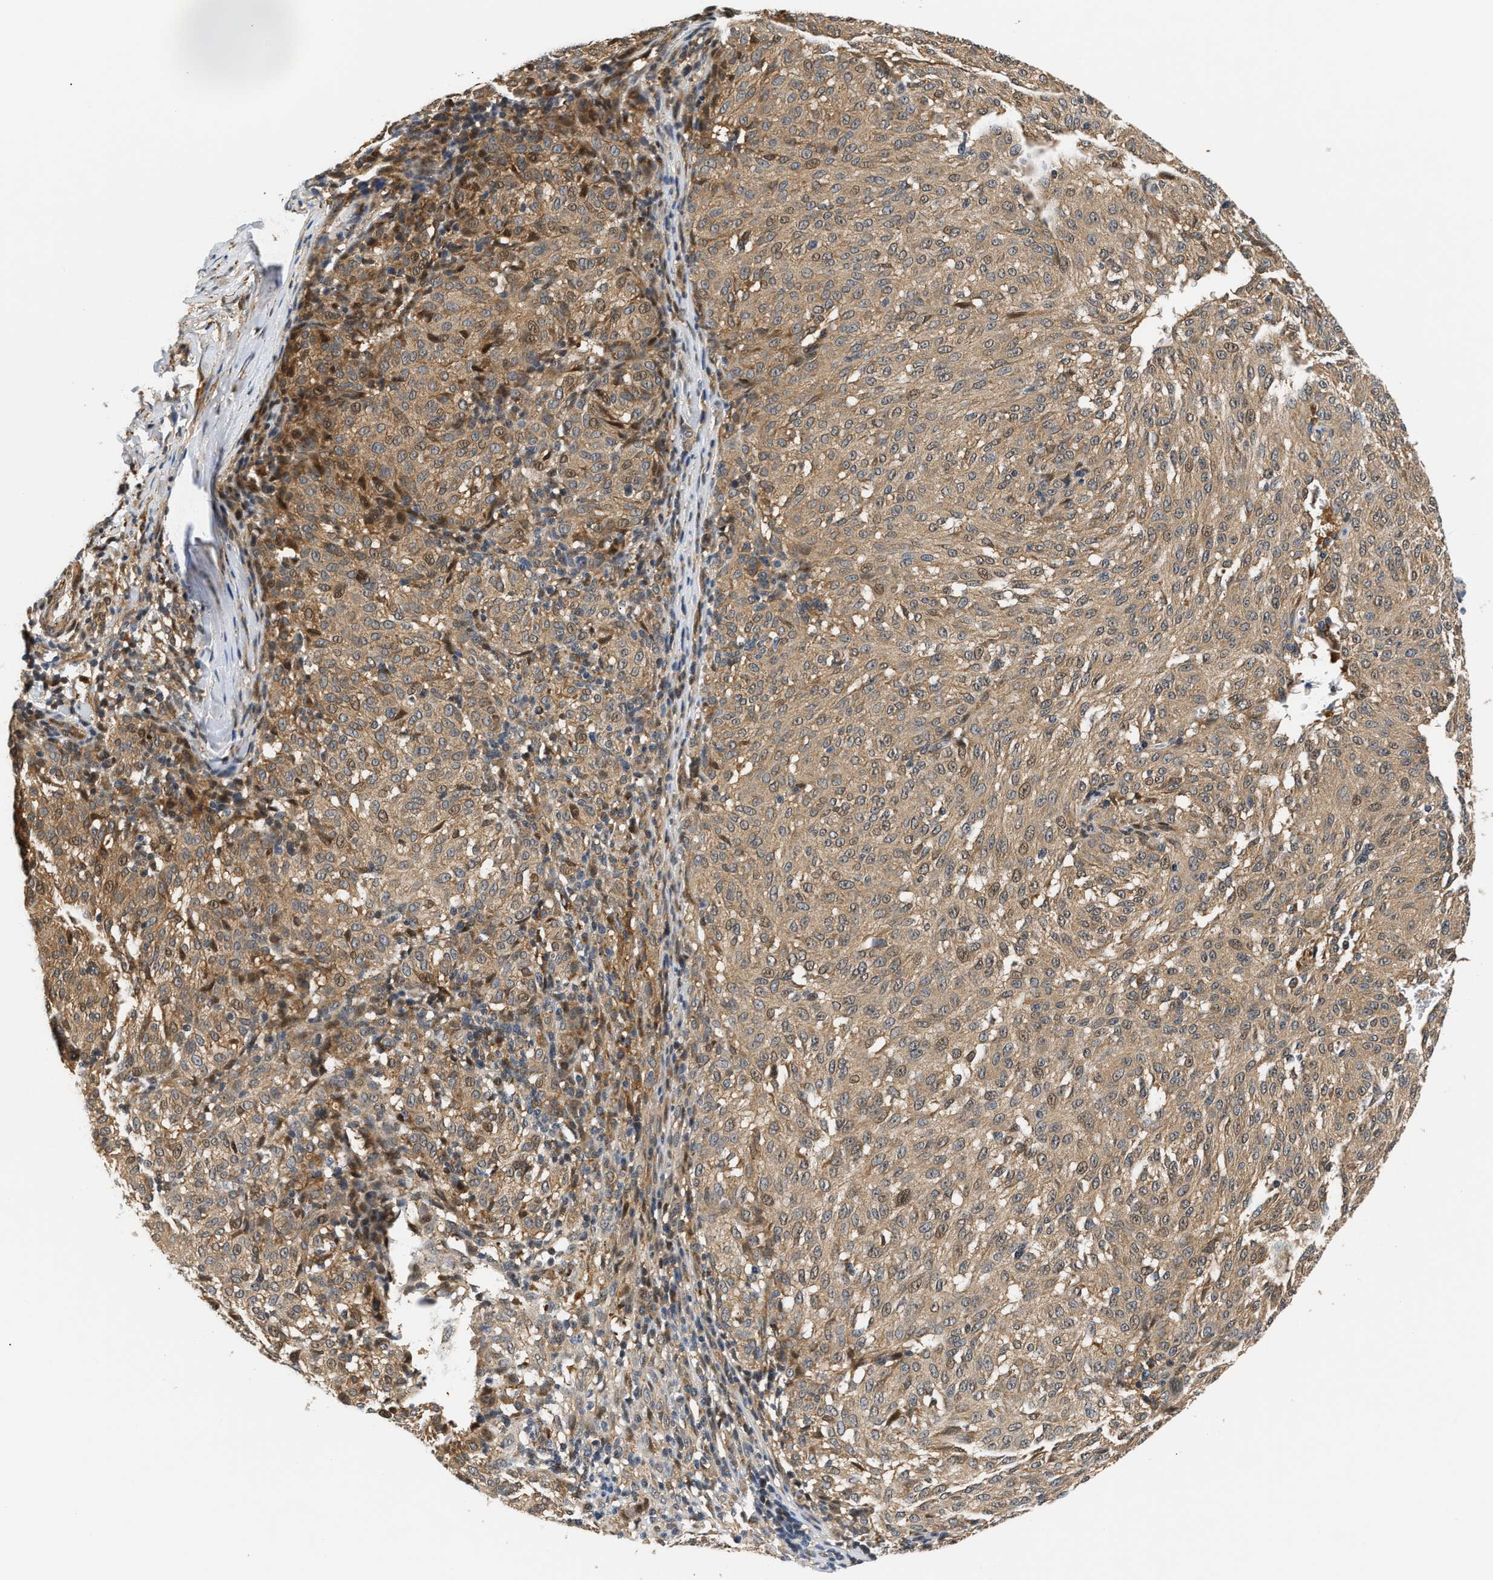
{"staining": {"intensity": "moderate", "quantity": ">75%", "location": "cytoplasmic/membranous,nuclear"}, "tissue": "melanoma", "cell_type": "Tumor cells", "image_type": "cancer", "snomed": [{"axis": "morphology", "description": "Malignant melanoma, NOS"}, {"axis": "topography", "description": "Skin"}], "caption": "Immunohistochemistry (DAB (3,3'-diaminobenzidine)) staining of human melanoma demonstrates moderate cytoplasmic/membranous and nuclear protein positivity in approximately >75% of tumor cells.", "gene": "LARP6", "patient": {"sex": "female", "age": 72}}